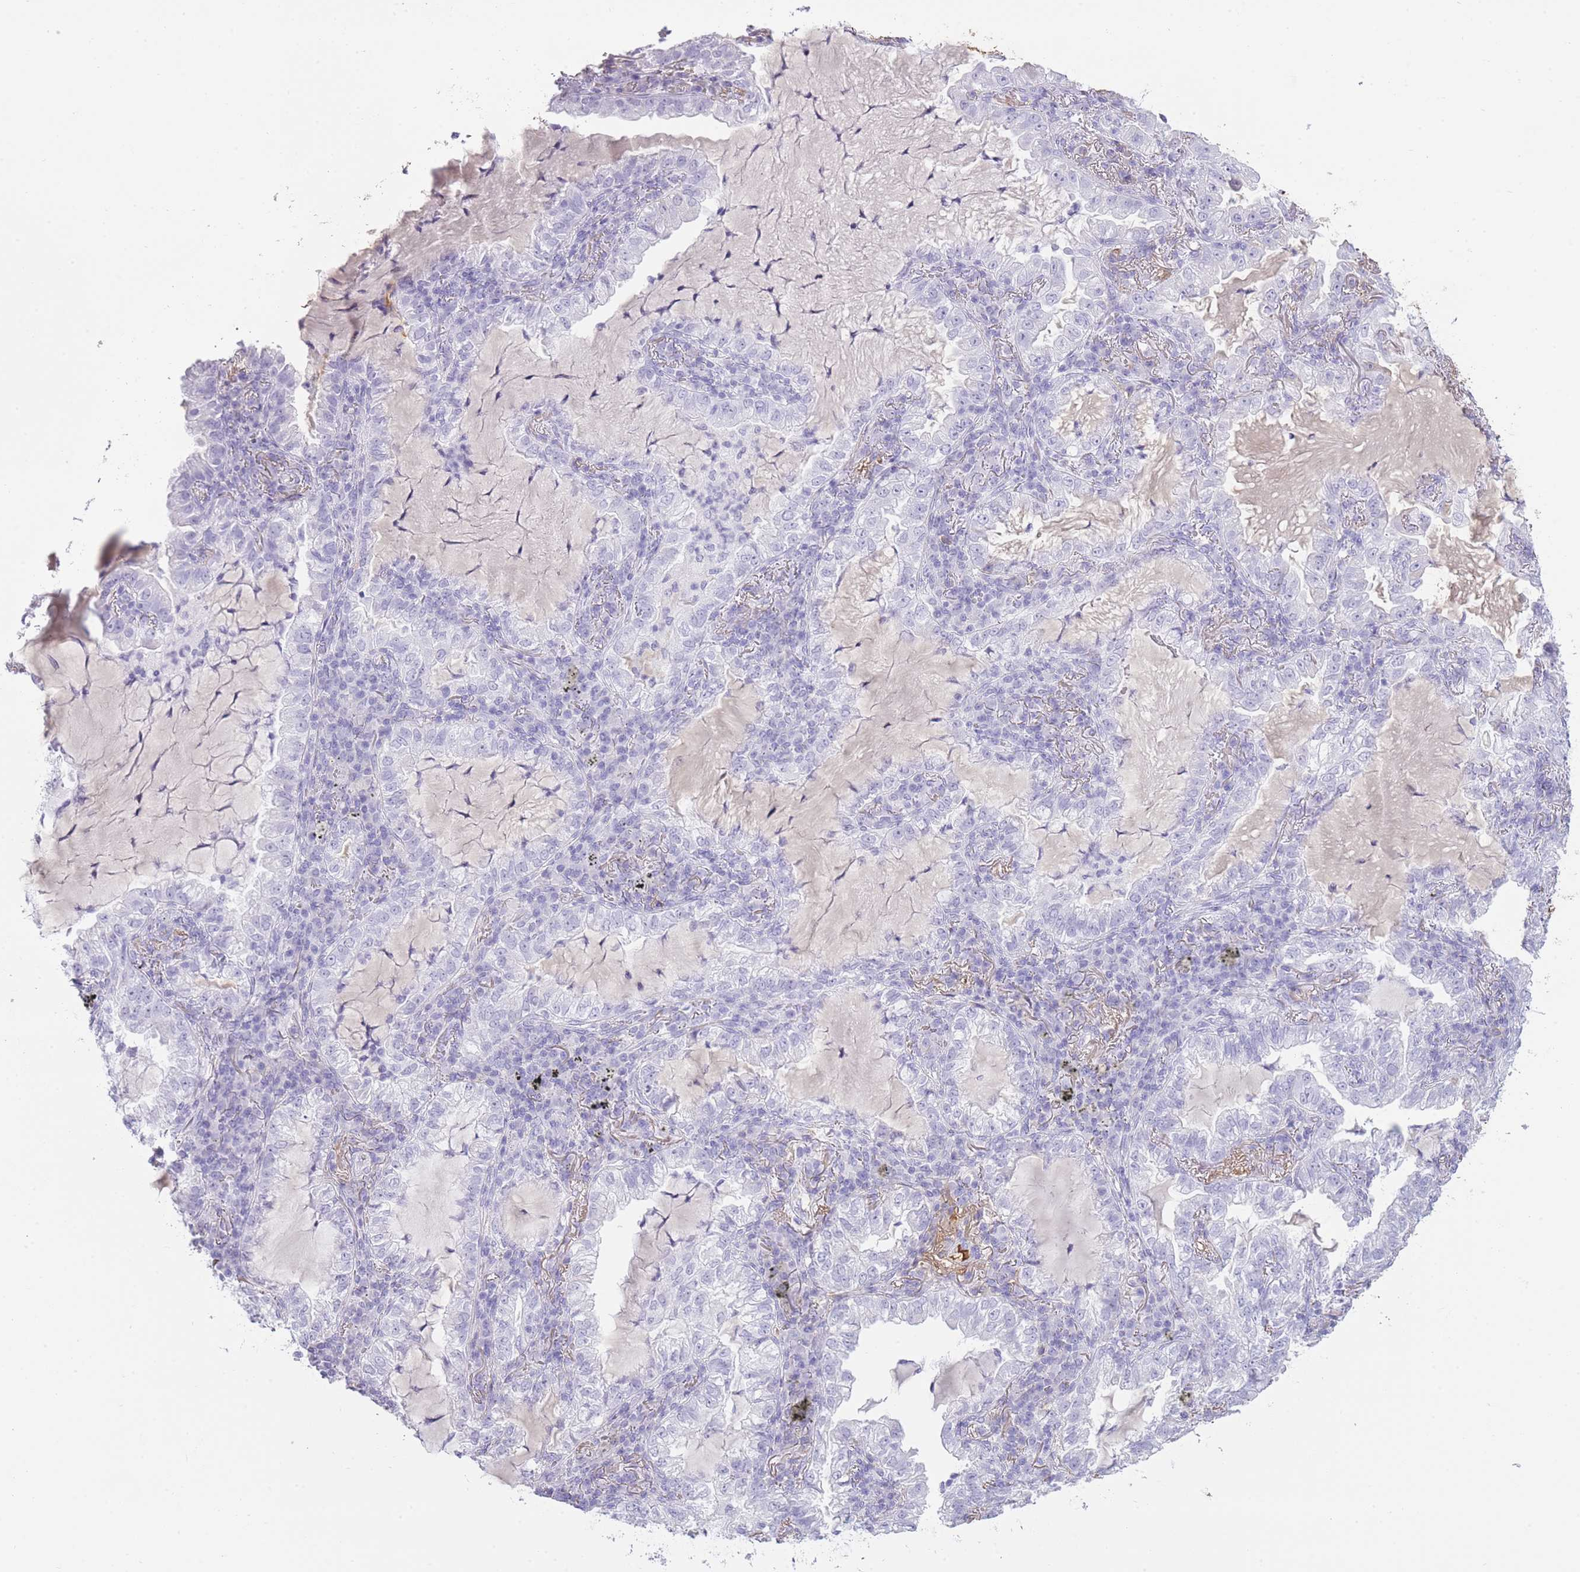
{"staining": {"intensity": "negative", "quantity": "none", "location": "none"}, "tissue": "lung cancer", "cell_type": "Tumor cells", "image_type": "cancer", "snomed": [{"axis": "morphology", "description": "Adenocarcinoma, NOS"}, {"axis": "topography", "description": "Lung"}], "caption": "DAB immunohistochemical staining of human lung adenocarcinoma shows no significant staining in tumor cells.", "gene": "AP3S2", "patient": {"sex": "female", "age": 73}}